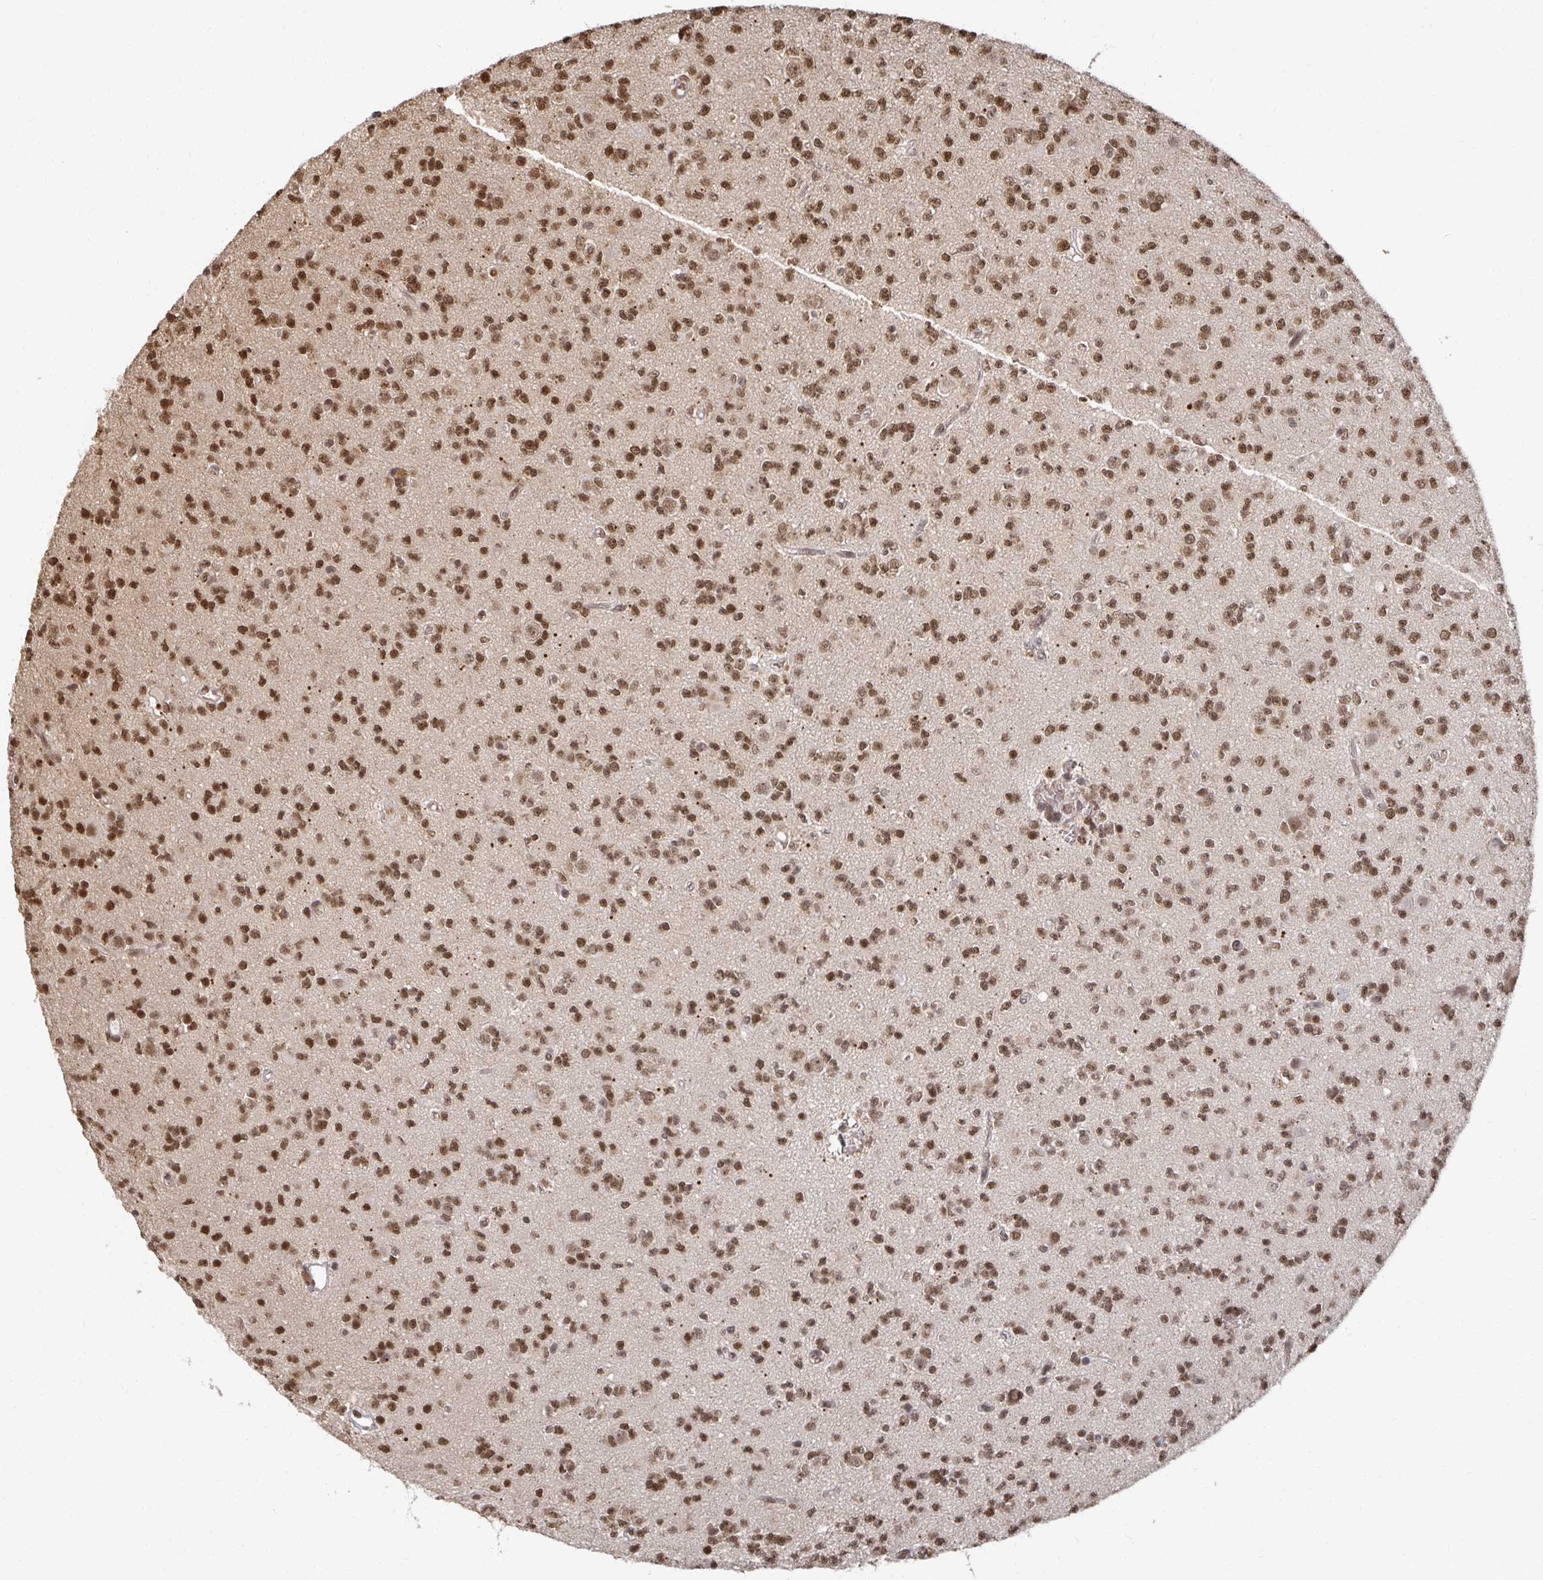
{"staining": {"intensity": "moderate", "quantity": ">75%", "location": "nuclear"}, "tissue": "glioma", "cell_type": "Tumor cells", "image_type": "cancer", "snomed": [{"axis": "morphology", "description": "Glioma, malignant, High grade"}, {"axis": "topography", "description": "Brain"}], "caption": "Protein analysis of glioma tissue demonstrates moderate nuclear positivity in approximately >75% of tumor cells.", "gene": "GTF3C6", "patient": {"sex": "male", "age": 36}}